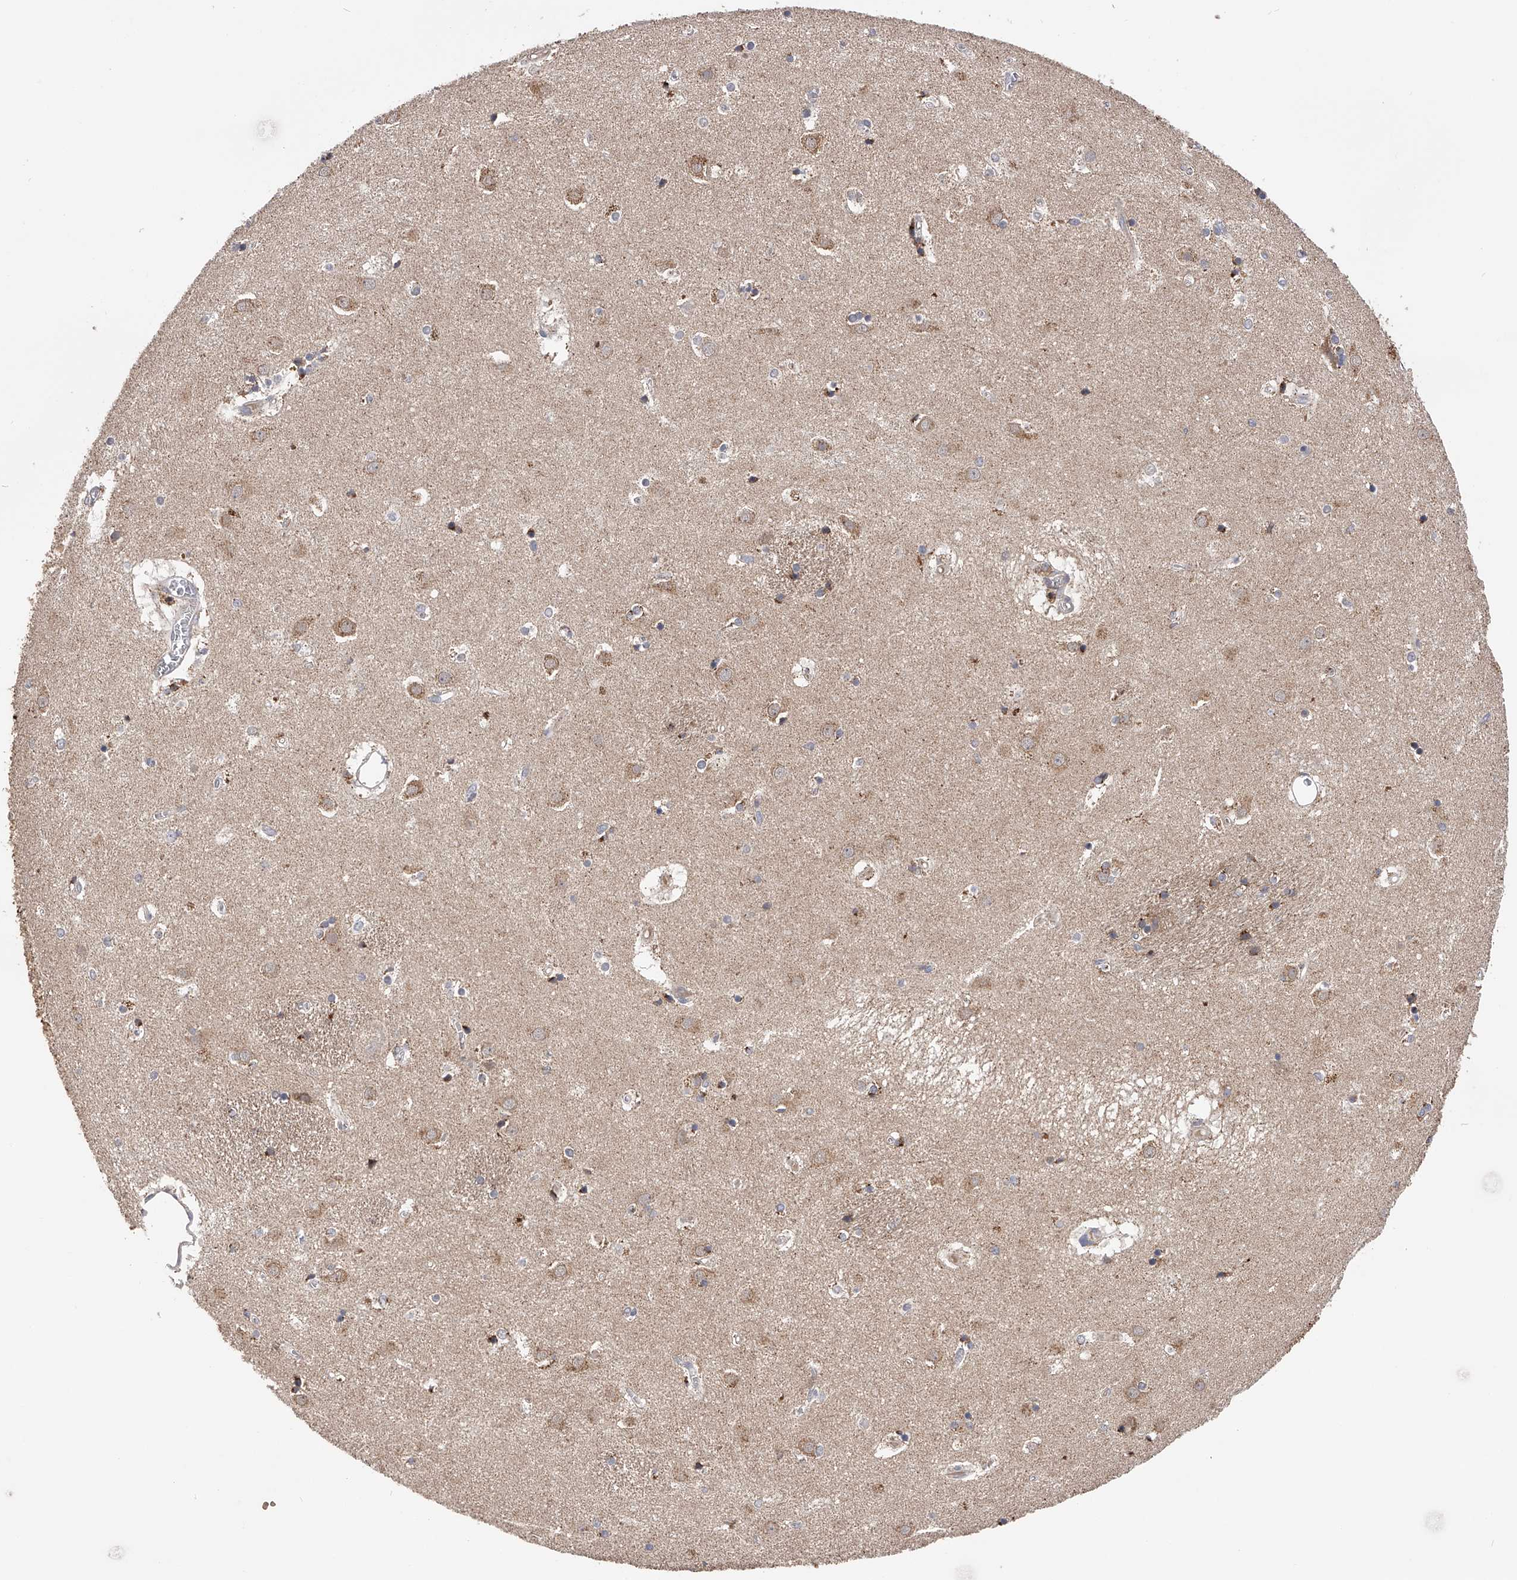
{"staining": {"intensity": "weak", "quantity": "<25%", "location": "cytoplasmic/membranous"}, "tissue": "caudate", "cell_type": "Glial cells", "image_type": "normal", "snomed": [{"axis": "morphology", "description": "Normal tissue, NOS"}, {"axis": "topography", "description": "Lateral ventricle wall"}], "caption": "Immunohistochemistry image of normal caudate: human caudate stained with DAB (3,3'-diaminobenzidine) displays no significant protein positivity in glial cells.", "gene": "SPOCK1", "patient": {"sex": "male", "age": 70}}